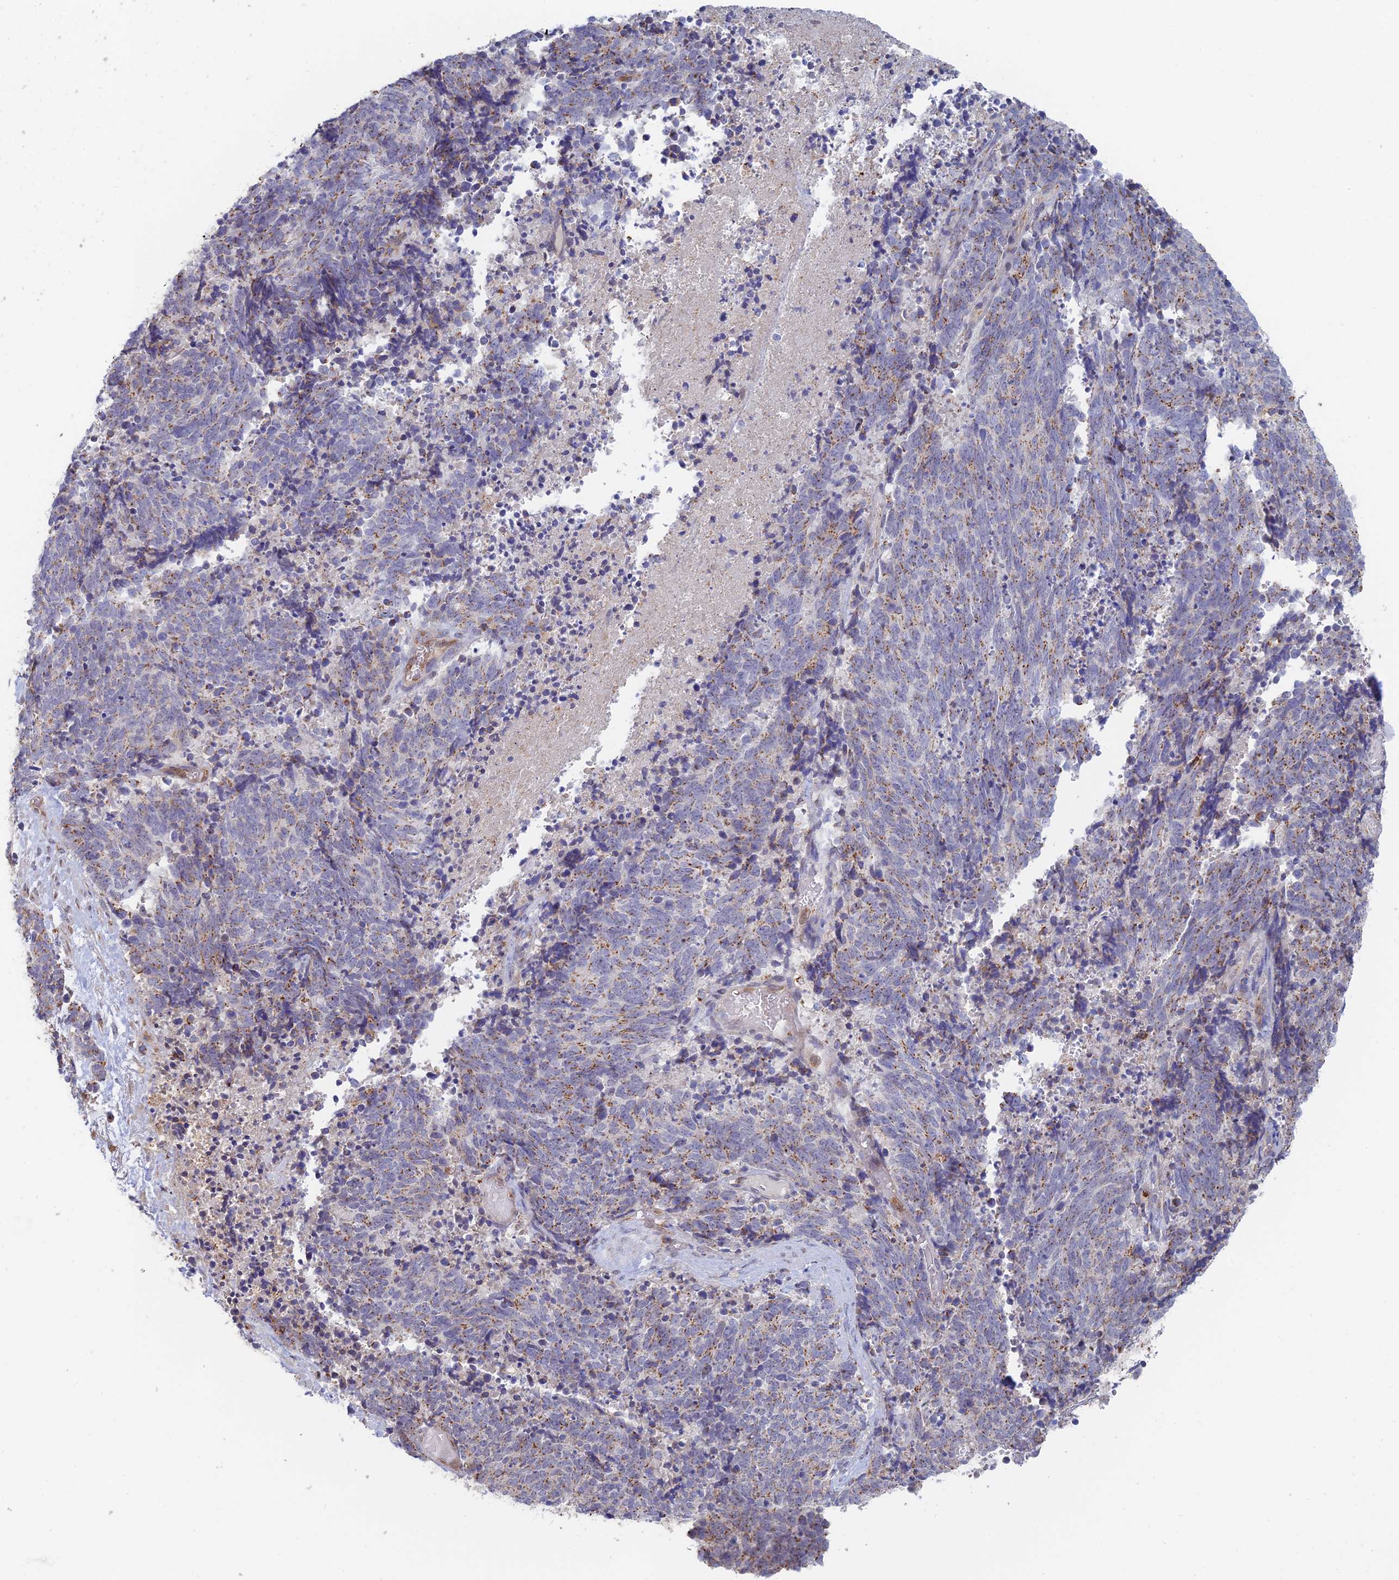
{"staining": {"intensity": "moderate", "quantity": "25%-75%", "location": "cytoplasmic/membranous"}, "tissue": "cervical cancer", "cell_type": "Tumor cells", "image_type": "cancer", "snomed": [{"axis": "morphology", "description": "Squamous cell carcinoma, NOS"}, {"axis": "topography", "description": "Cervix"}], "caption": "IHC staining of squamous cell carcinoma (cervical), which reveals medium levels of moderate cytoplasmic/membranous staining in approximately 25%-75% of tumor cells indicating moderate cytoplasmic/membranous protein staining. The staining was performed using DAB (3,3'-diaminobenzidine) (brown) for protein detection and nuclei were counterstained in hematoxylin (blue).", "gene": "HS2ST1", "patient": {"sex": "female", "age": 29}}